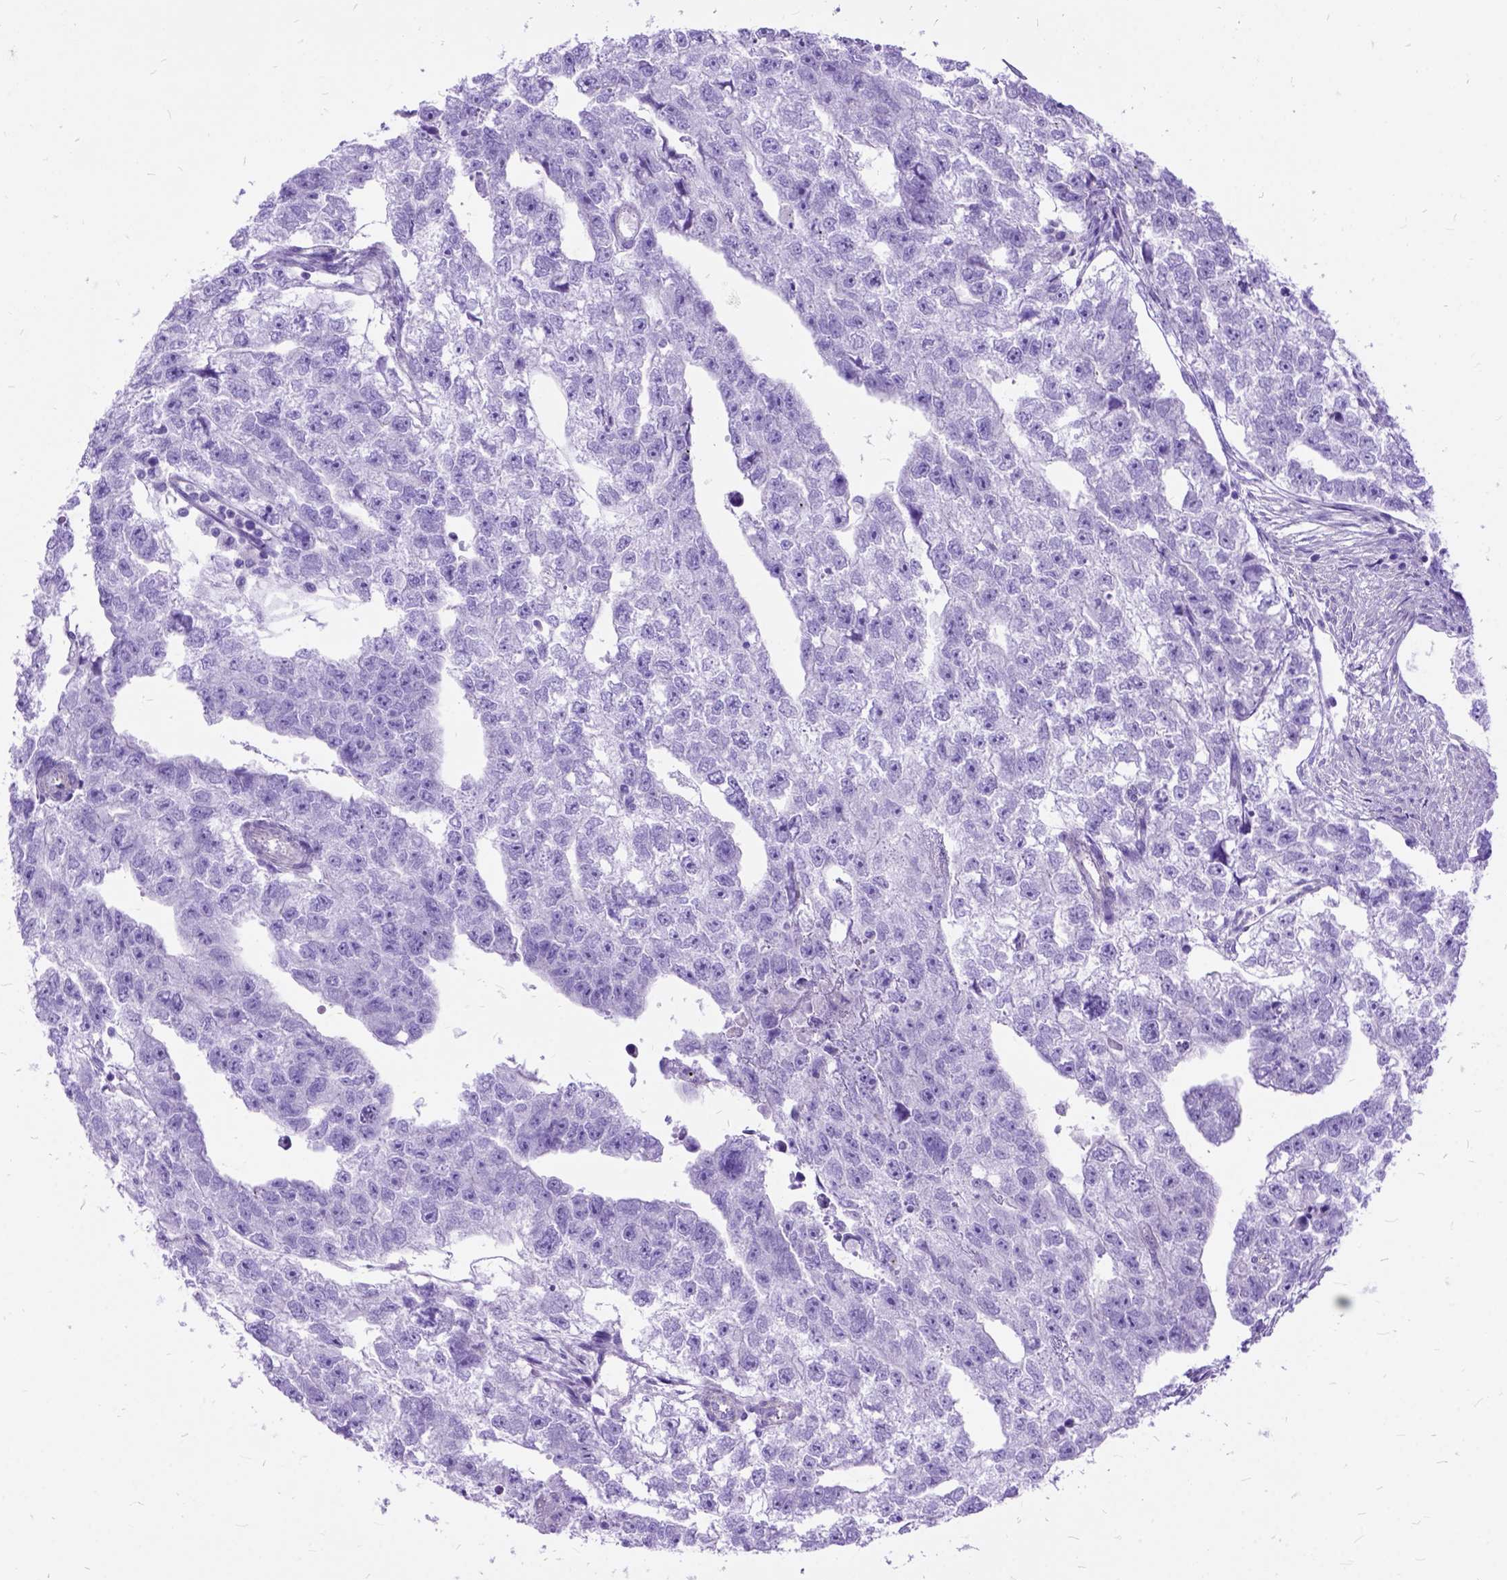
{"staining": {"intensity": "negative", "quantity": "none", "location": "none"}, "tissue": "testis cancer", "cell_type": "Tumor cells", "image_type": "cancer", "snomed": [{"axis": "morphology", "description": "Carcinoma, Embryonal, NOS"}, {"axis": "morphology", "description": "Teratoma, malignant, NOS"}, {"axis": "topography", "description": "Testis"}], "caption": "DAB (3,3'-diaminobenzidine) immunohistochemical staining of testis cancer demonstrates no significant staining in tumor cells.", "gene": "ARL9", "patient": {"sex": "male", "age": 44}}